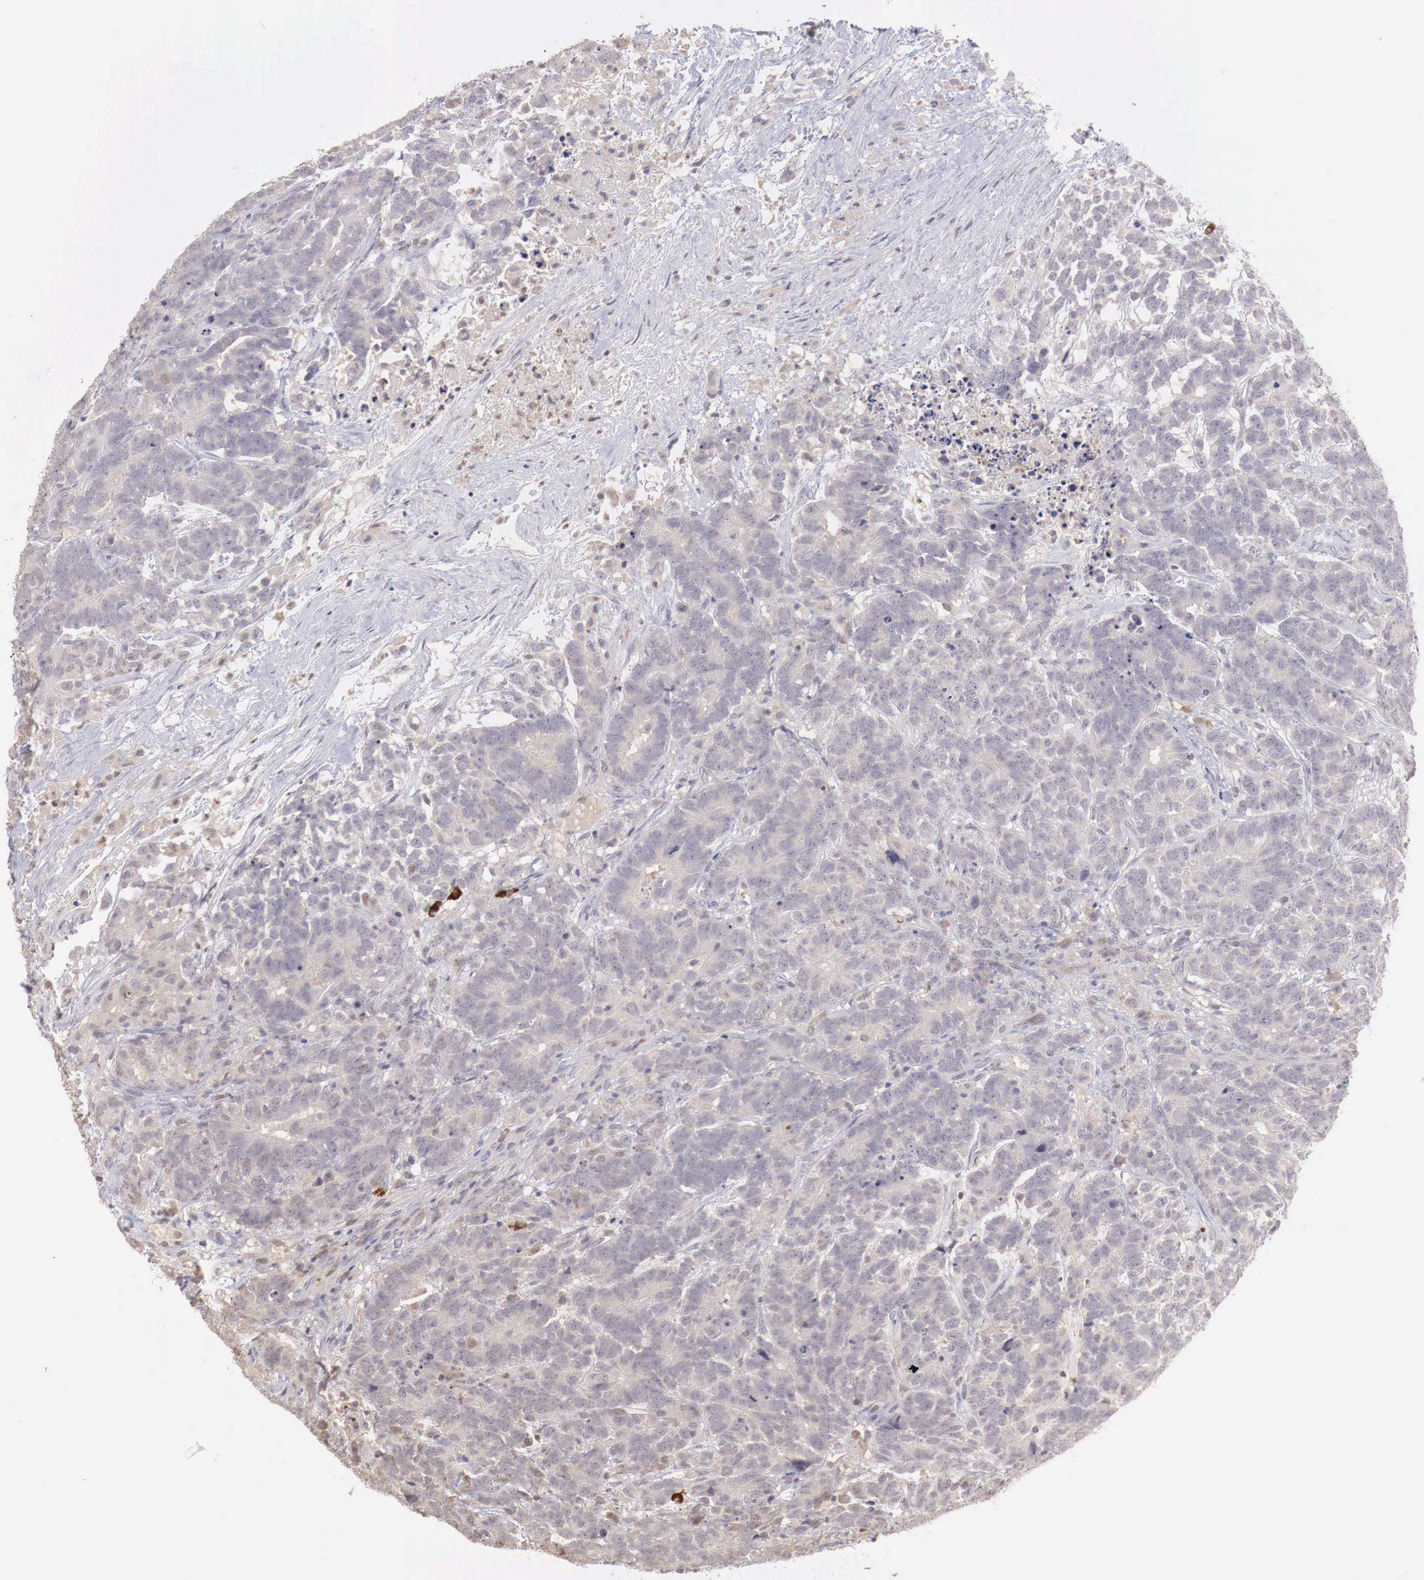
{"staining": {"intensity": "weak", "quantity": ">75%", "location": "cytoplasmic/membranous"}, "tissue": "testis cancer", "cell_type": "Tumor cells", "image_type": "cancer", "snomed": [{"axis": "morphology", "description": "Carcinoma, Embryonal, NOS"}, {"axis": "topography", "description": "Testis"}], "caption": "Approximately >75% of tumor cells in testis embryonal carcinoma exhibit weak cytoplasmic/membranous protein expression as visualized by brown immunohistochemical staining.", "gene": "TBC1D9", "patient": {"sex": "male", "age": 26}}